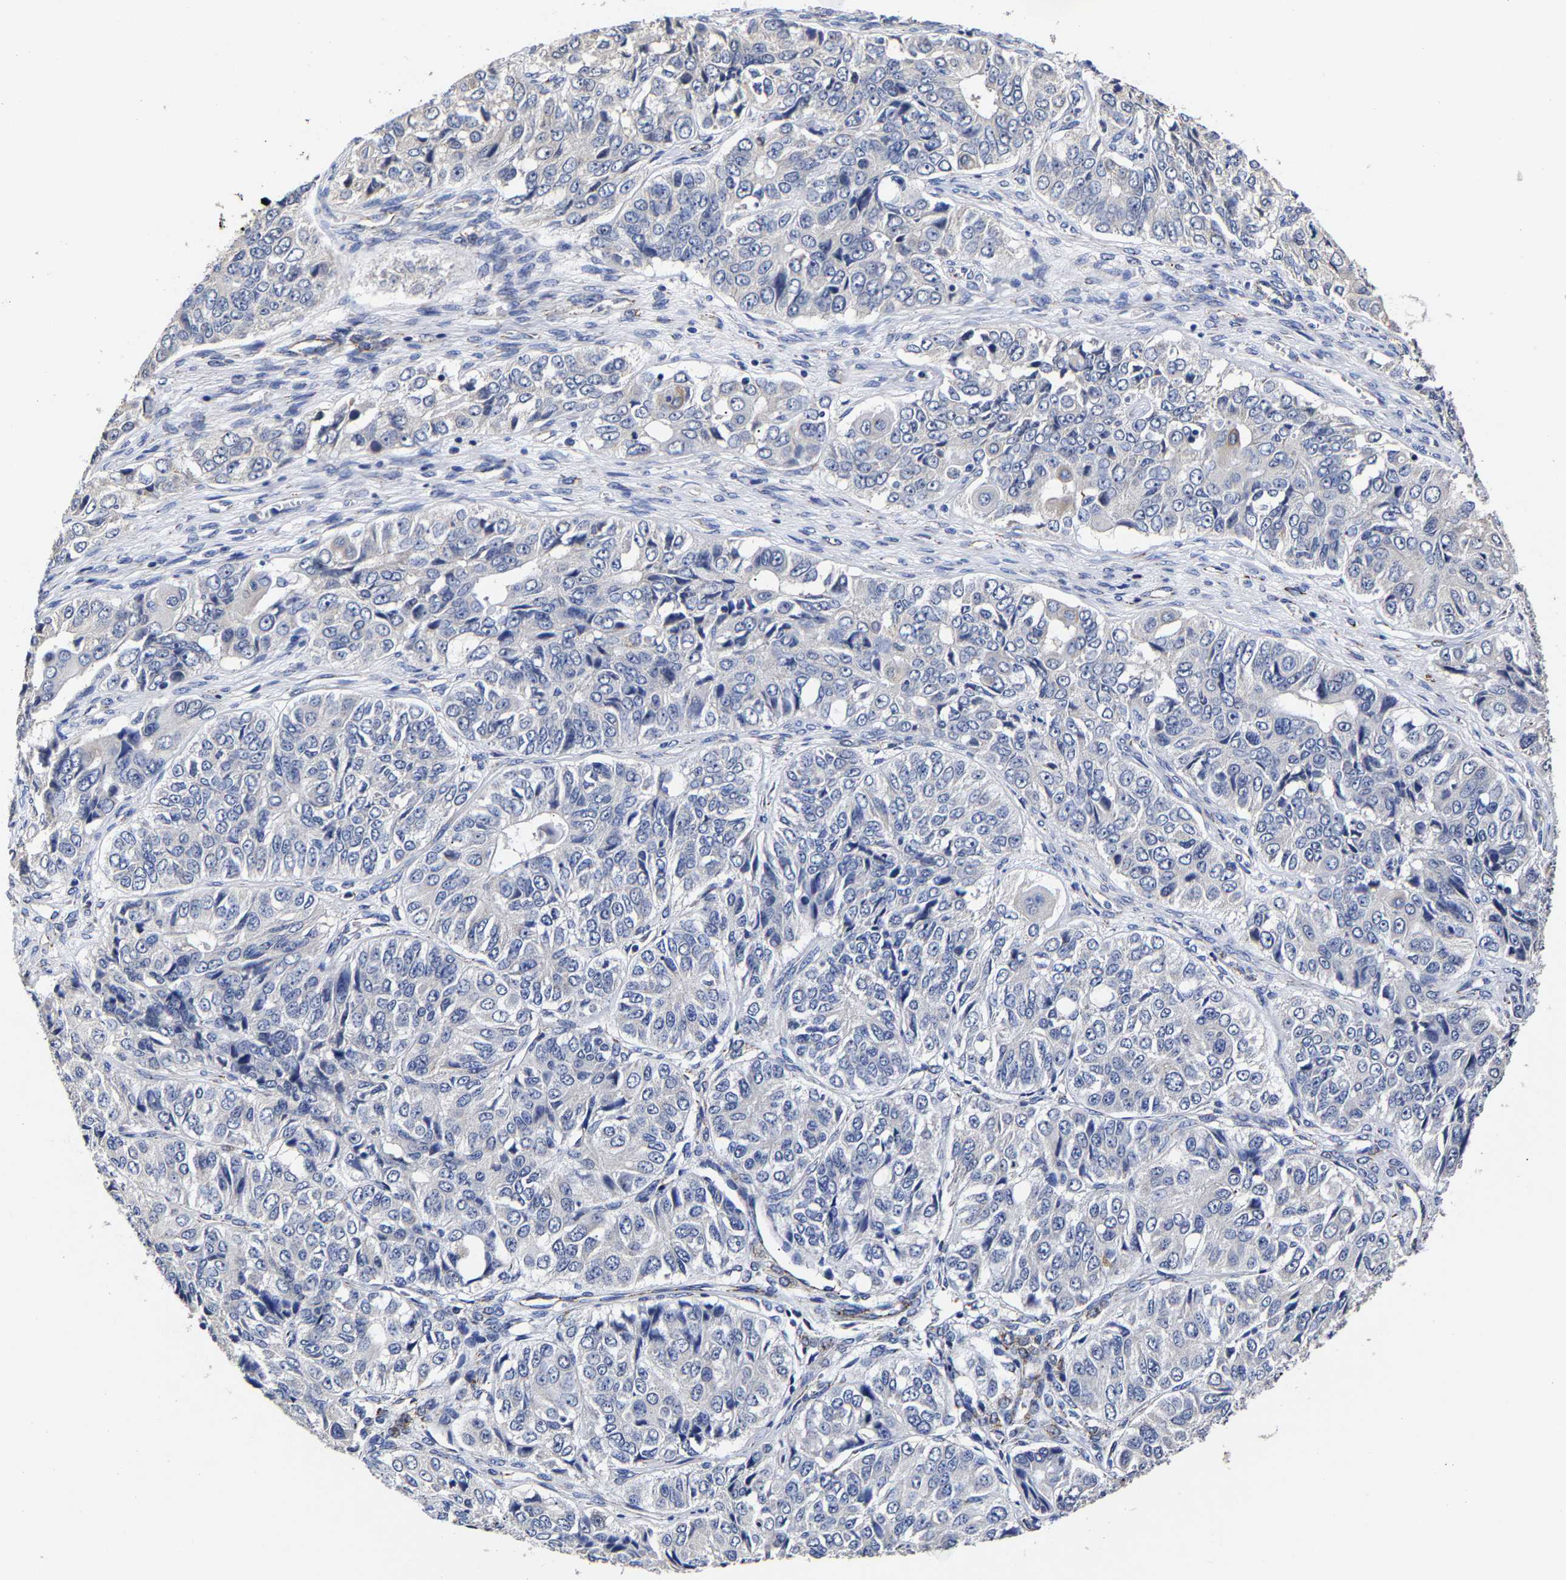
{"staining": {"intensity": "negative", "quantity": "none", "location": "none"}, "tissue": "ovarian cancer", "cell_type": "Tumor cells", "image_type": "cancer", "snomed": [{"axis": "morphology", "description": "Carcinoma, endometroid"}, {"axis": "topography", "description": "Ovary"}], "caption": "Endometroid carcinoma (ovarian) was stained to show a protein in brown. There is no significant staining in tumor cells.", "gene": "AASS", "patient": {"sex": "female", "age": 51}}